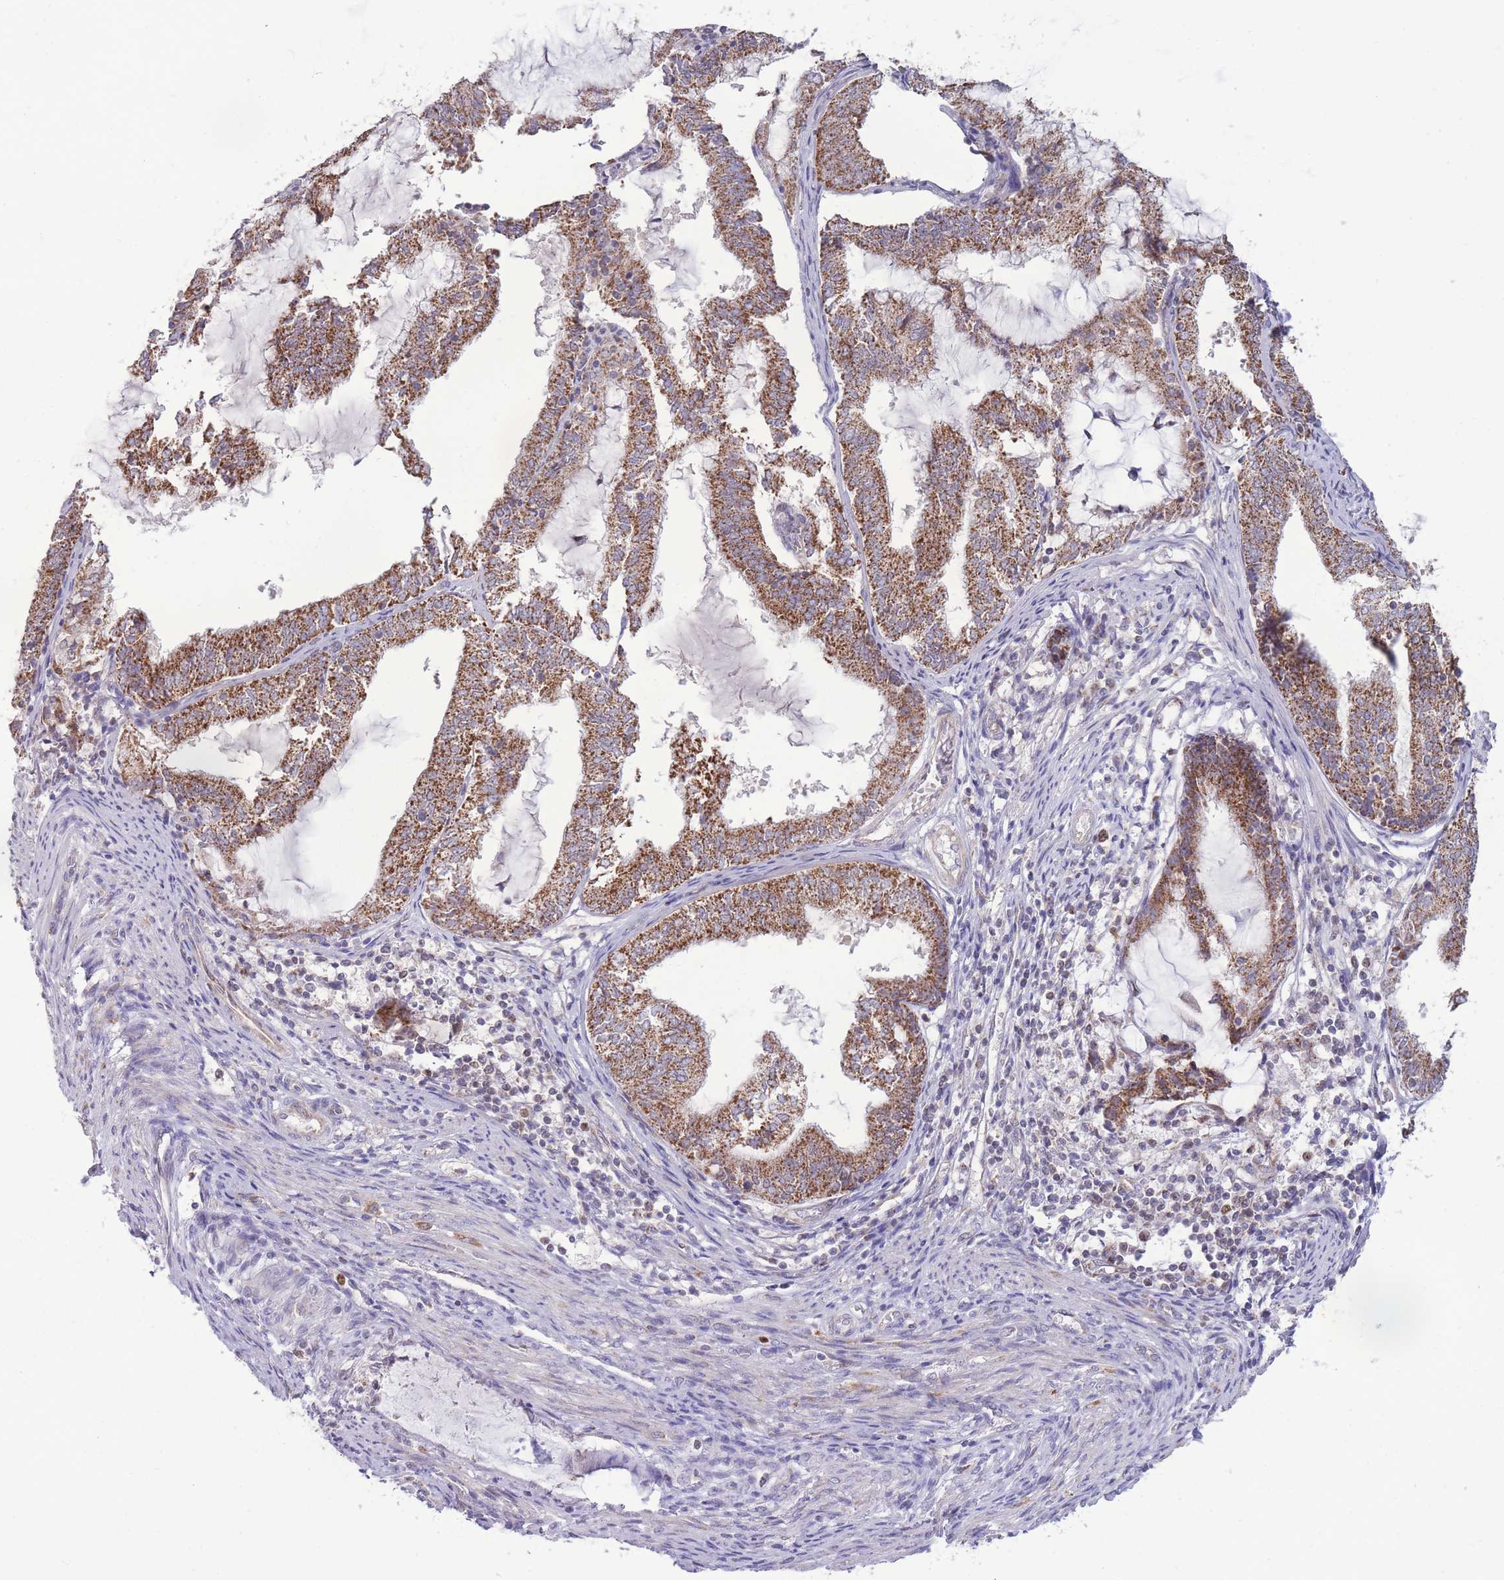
{"staining": {"intensity": "strong", "quantity": ">75%", "location": "cytoplasmic/membranous"}, "tissue": "endometrial cancer", "cell_type": "Tumor cells", "image_type": "cancer", "snomed": [{"axis": "morphology", "description": "Adenocarcinoma, NOS"}, {"axis": "topography", "description": "Endometrium"}], "caption": "Immunohistochemical staining of human endometrial adenocarcinoma reveals high levels of strong cytoplasmic/membranous staining in approximately >75% of tumor cells.", "gene": "MCIDAS", "patient": {"sex": "female", "age": 81}}